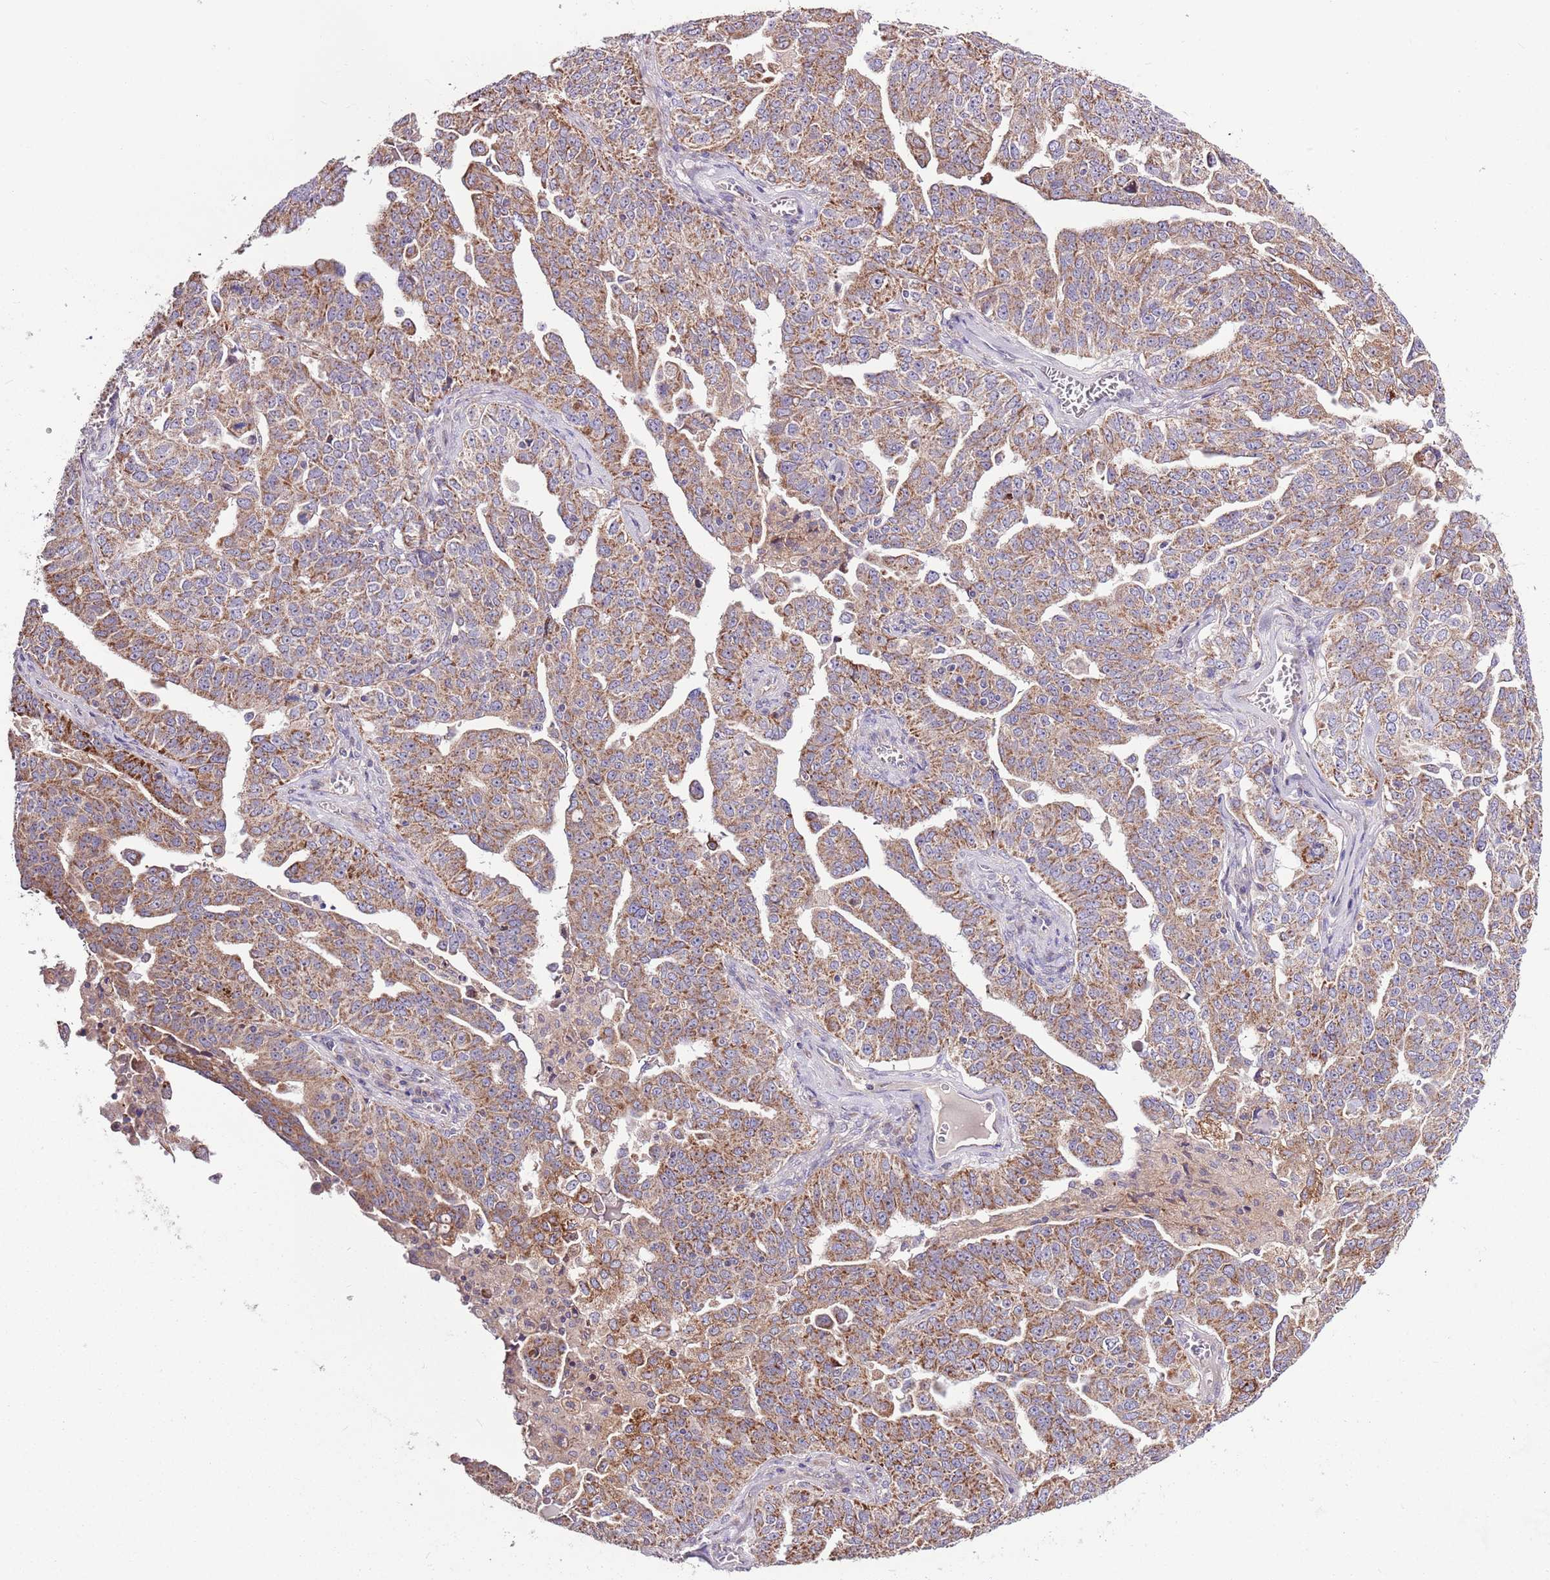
{"staining": {"intensity": "moderate", "quantity": ">75%", "location": "cytoplasmic/membranous"}, "tissue": "ovarian cancer", "cell_type": "Tumor cells", "image_type": "cancer", "snomed": [{"axis": "morphology", "description": "Carcinoma, endometroid"}, {"axis": "topography", "description": "Ovary"}], "caption": "A medium amount of moderate cytoplasmic/membranous staining is identified in about >75% of tumor cells in ovarian cancer tissue. (Stains: DAB (3,3'-diaminobenzidine) in brown, nuclei in blue, Microscopy: brightfield microscopy at high magnification).", "gene": "SMG1", "patient": {"sex": "female", "age": 62}}